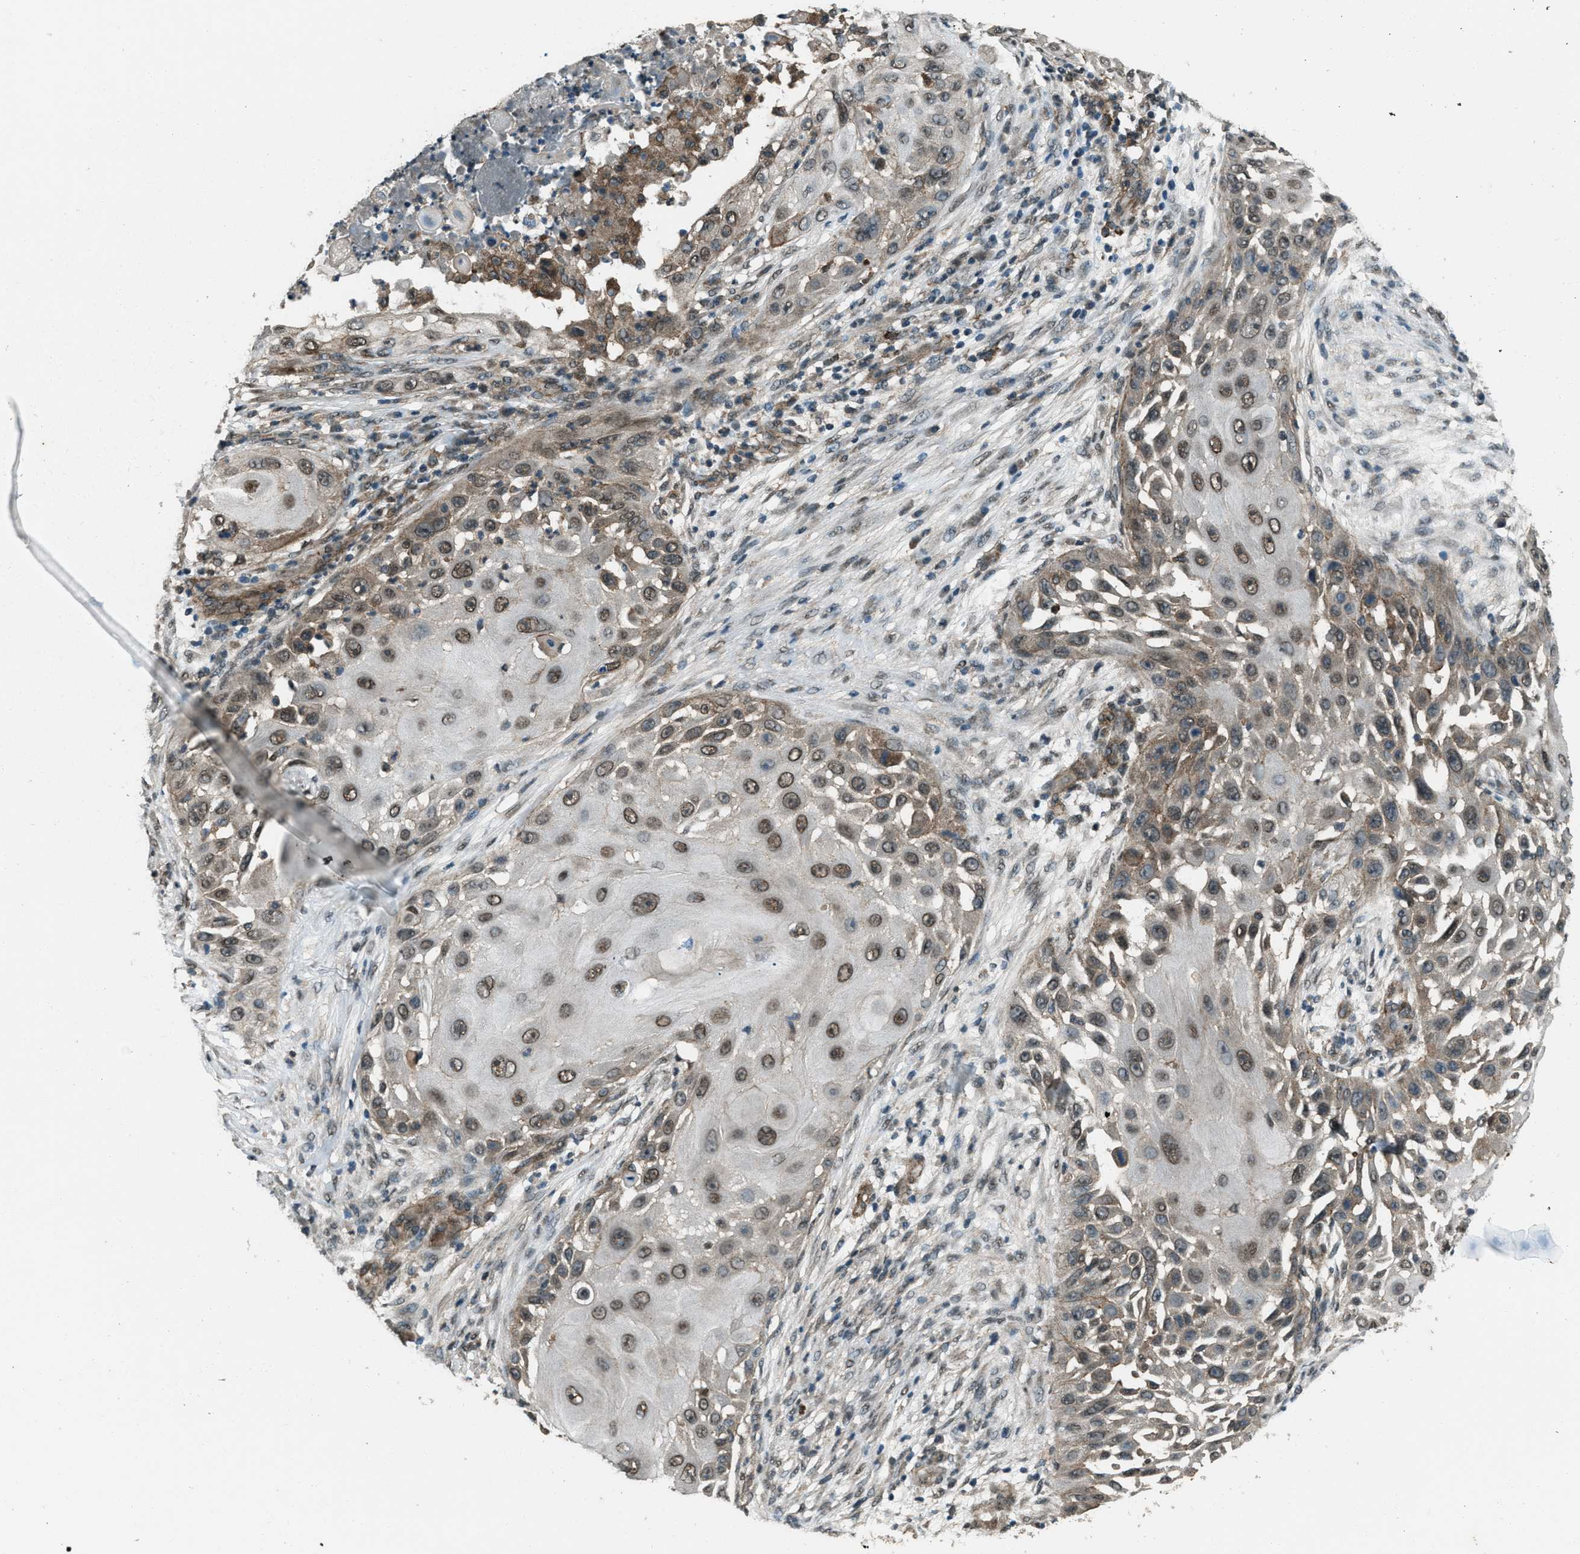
{"staining": {"intensity": "moderate", "quantity": ">75%", "location": "cytoplasmic/membranous,nuclear"}, "tissue": "skin cancer", "cell_type": "Tumor cells", "image_type": "cancer", "snomed": [{"axis": "morphology", "description": "Squamous cell carcinoma, NOS"}, {"axis": "topography", "description": "Skin"}], "caption": "This histopathology image reveals skin cancer stained with immunohistochemistry to label a protein in brown. The cytoplasmic/membranous and nuclear of tumor cells show moderate positivity for the protein. Nuclei are counter-stained blue.", "gene": "SVIL", "patient": {"sex": "female", "age": 44}}